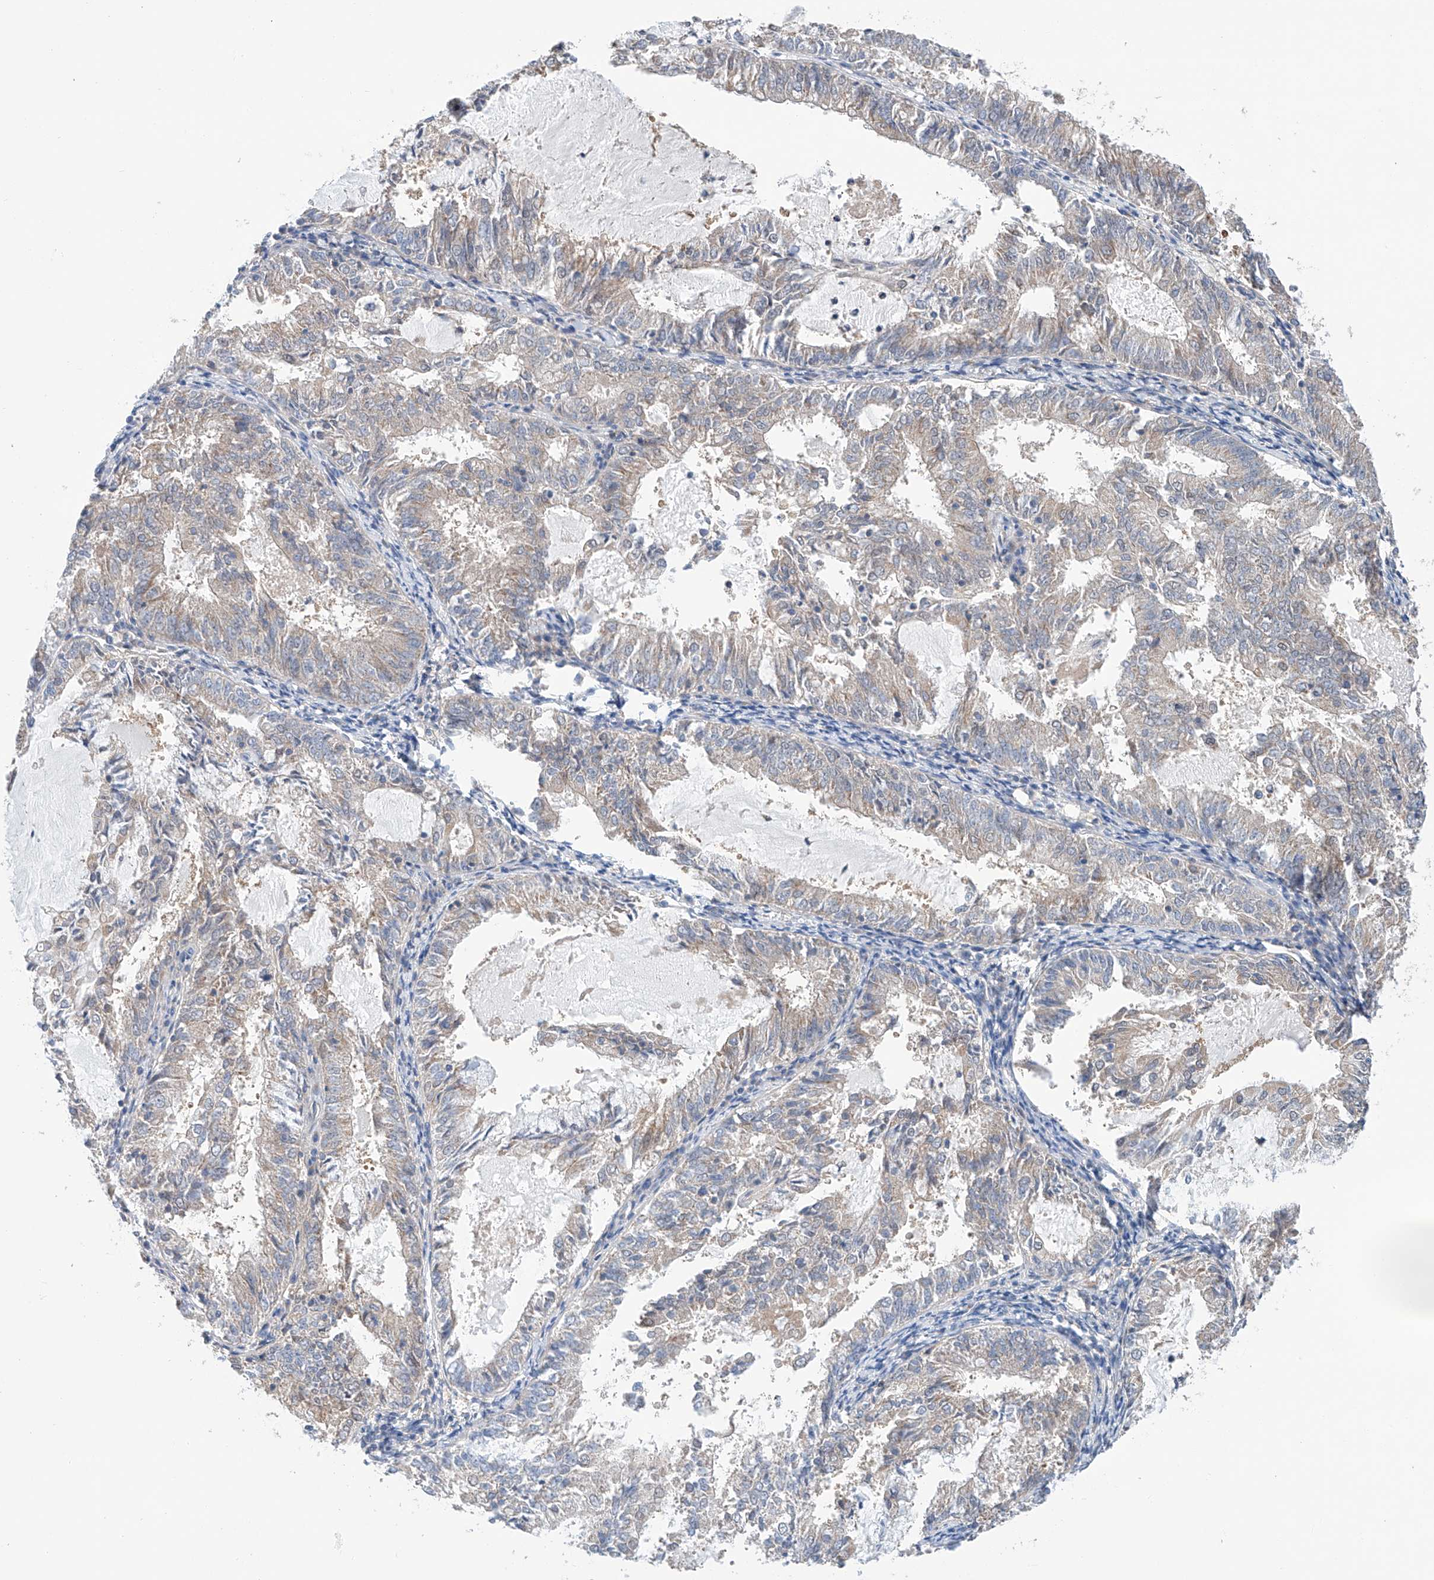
{"staining": {"intensity": "weak", "quantity": "<25%", "location": "cytoplasmic/membranous"}, "tissue": "endometrial cancer", "cell_type": "Tumor cells", "image_type": "cancer", "snomed": [{"axis": "morphology", "description": "Adenocarcinoma, NOS"}, {"axis": "topography", "description": "Endometrium"}], "caption": "This is an immunohistochemistry micrograph of human endometrial cancer. There is no positivity in tumor cells.", "gene": "SLC22A7", "patient": {"sex": "female", "age": 57}}